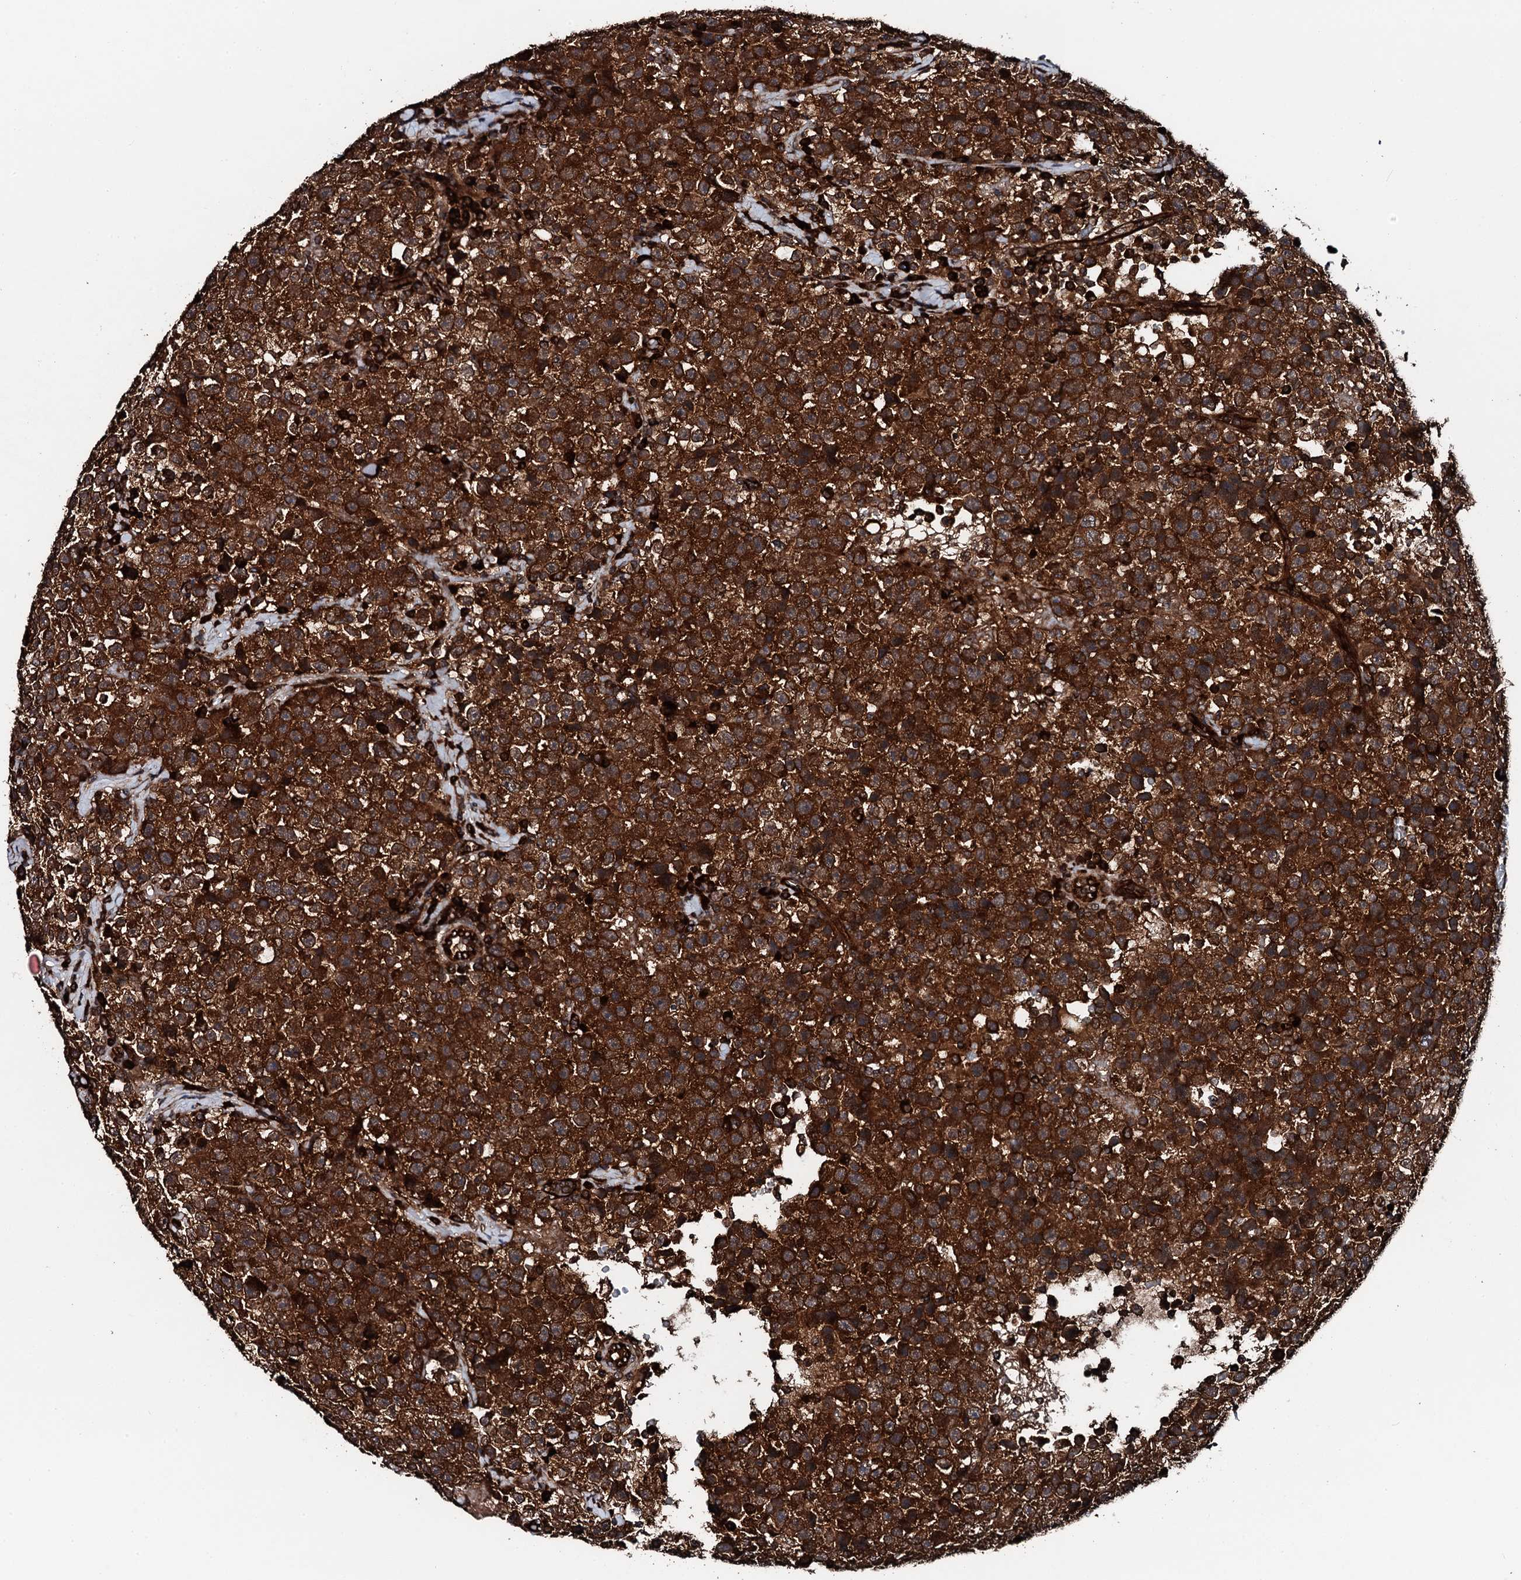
{"staining": {"intensity": "strong", "quantity": ">75%", "location": "cytoplasmic/membranous"}, "tissue": "testis cancer", "cell_type": "Tumor cells", "image_type": "cancer", "snomed": [{"axis": "morphology", "description": "Seminoma, NOS"}, {"axis": "topography", "description": "Testis"}], "caption": "Seminoma (testis) stained for a protein (brown) shows strong cytoplasmic/membranous positive positivity in approximately >75% of tumor cells.", "gene": "FLYWCH1", "patient": {"sex": "male", "age": 22}}